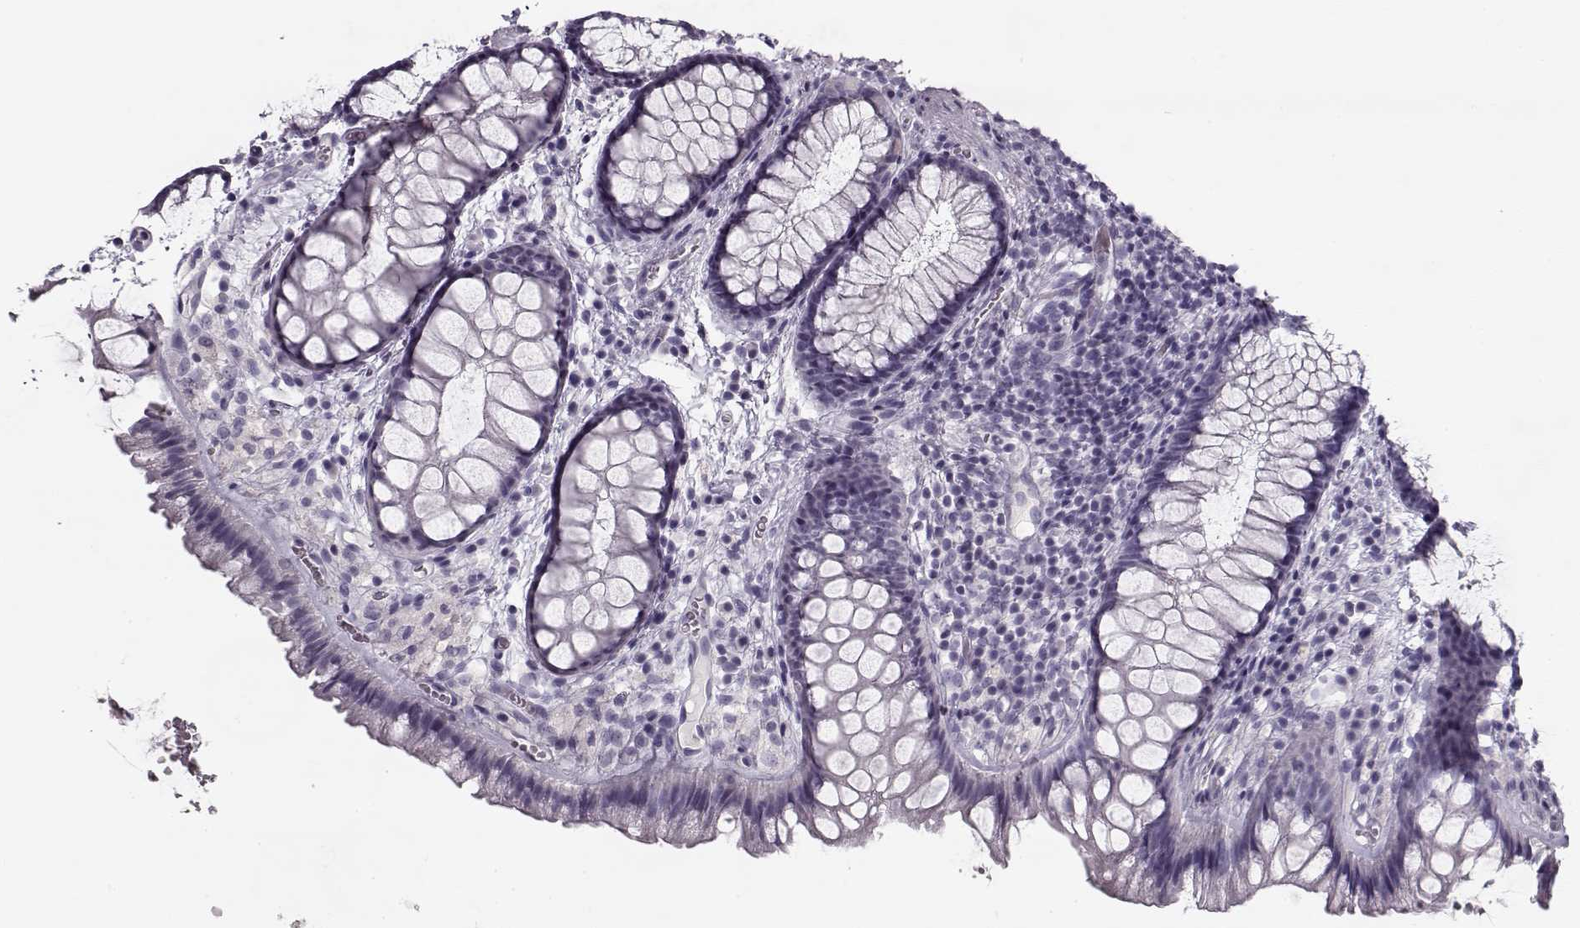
{"staining": {"intensity": "negative", "quantity": "none", "location": "none"}, "tissue": "rectum", "cell_type": "Glandular cells", "image_type": "normal", "snomed": [{"axis": "morphology", "description": "Normal tissue, NOS"}, {"axis": "topography", "description": "Rectum"}], "caption": "Glandular cells show no significant positivity in unremarkable rectum.", "gene": "PNMT", "patient": {"sex": "female", "age": 62}}